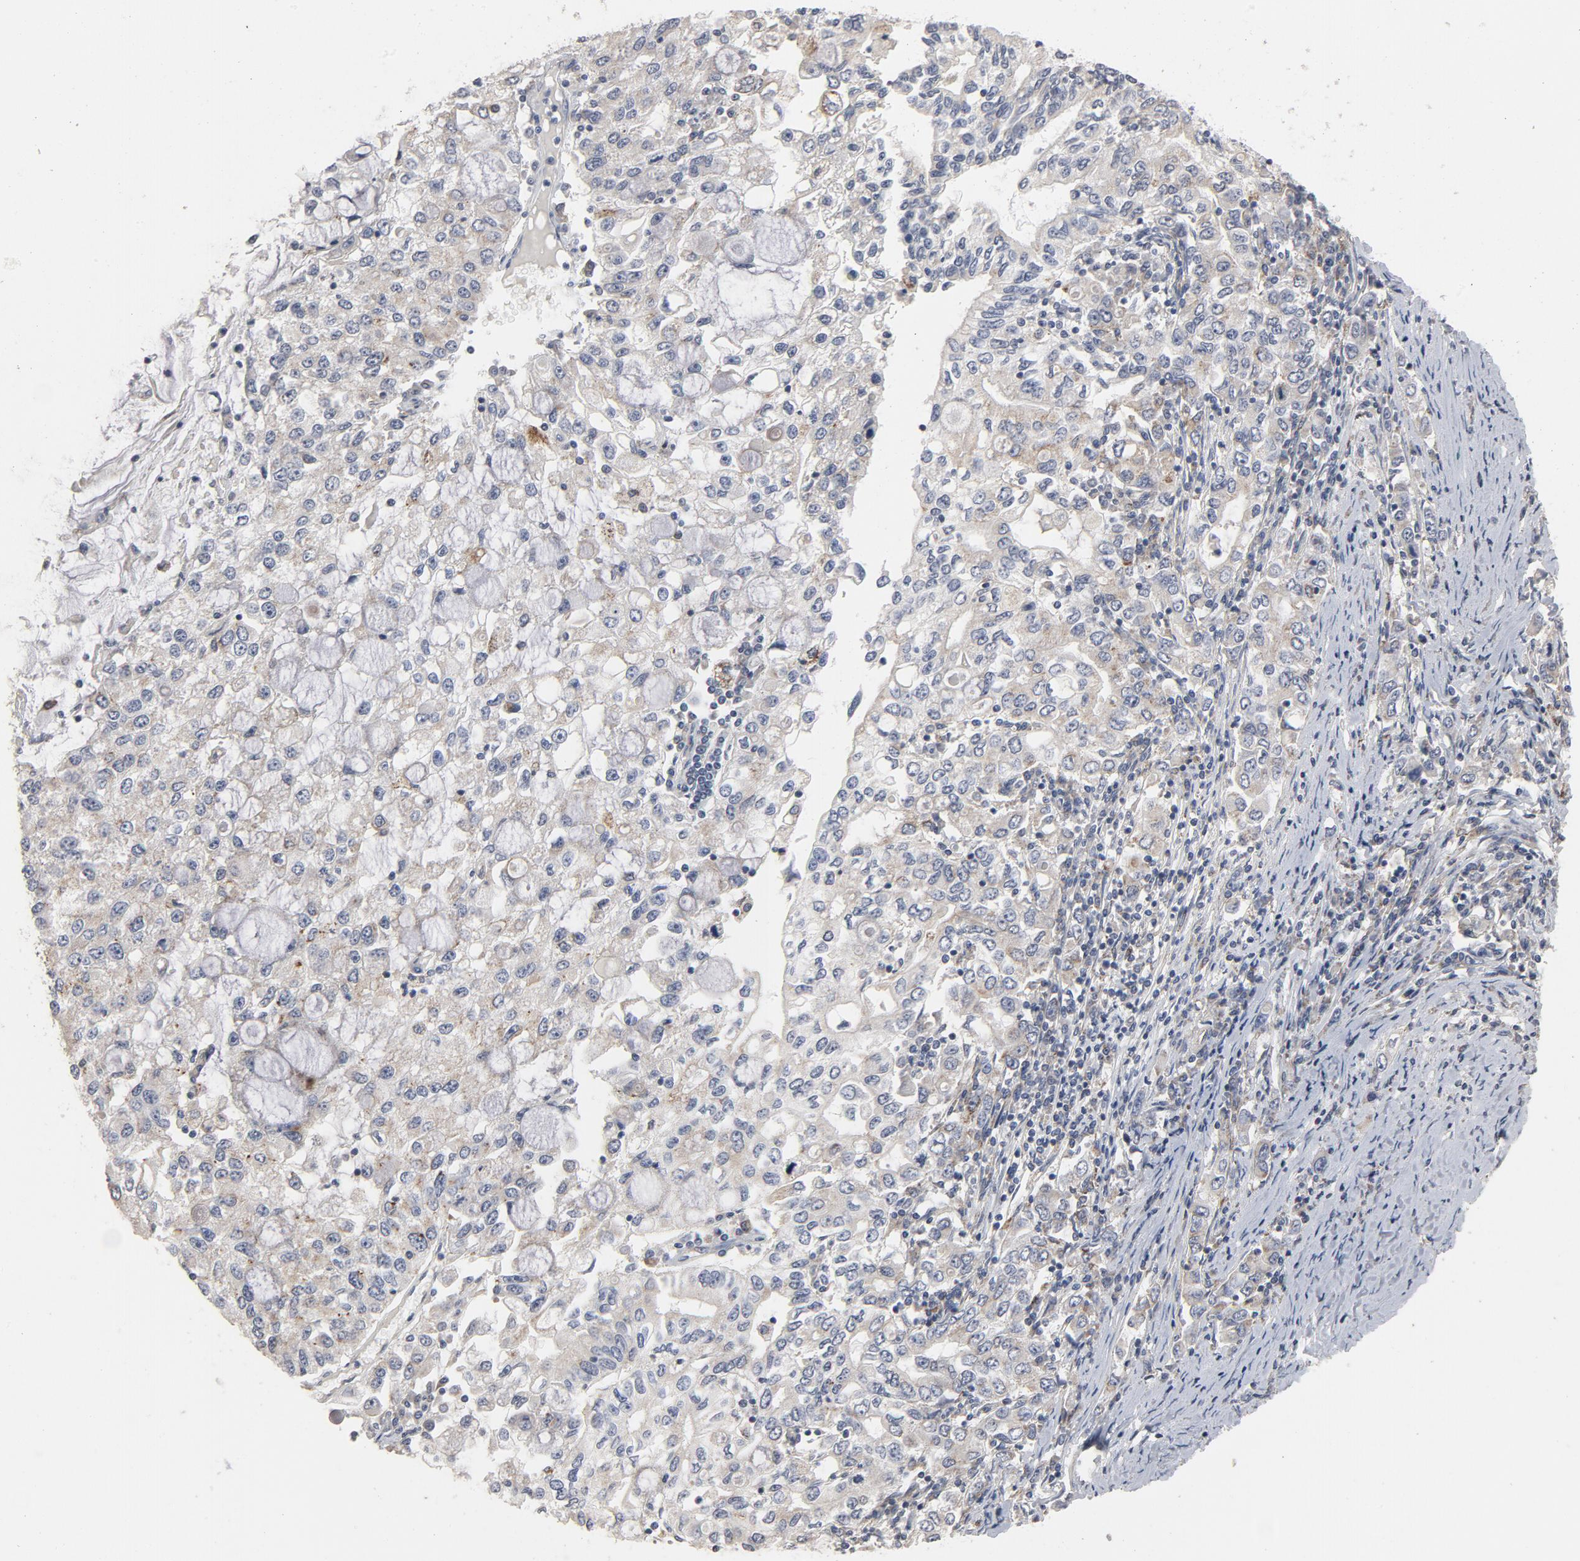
{"staining": {"intensity": "weak", "quantity": "<25%", "location": "cytoplasmic/membranous"}, "tissue": "stomach cancer", "cell_type": "Tumor cells", "image_type": "cancer", "snomed": [{"axis": "morphology", "description": "Adenocarcinoma, NOS"}, {"axis": "topography", "description": "Stomach, lower"}], "caption": "Micrograph shows no protein staining in tumor cells of adenocarcinoma (stomach) tissue.", "gene": "PPP1R1B", "patient": {"sex": "female", "age": 72}}